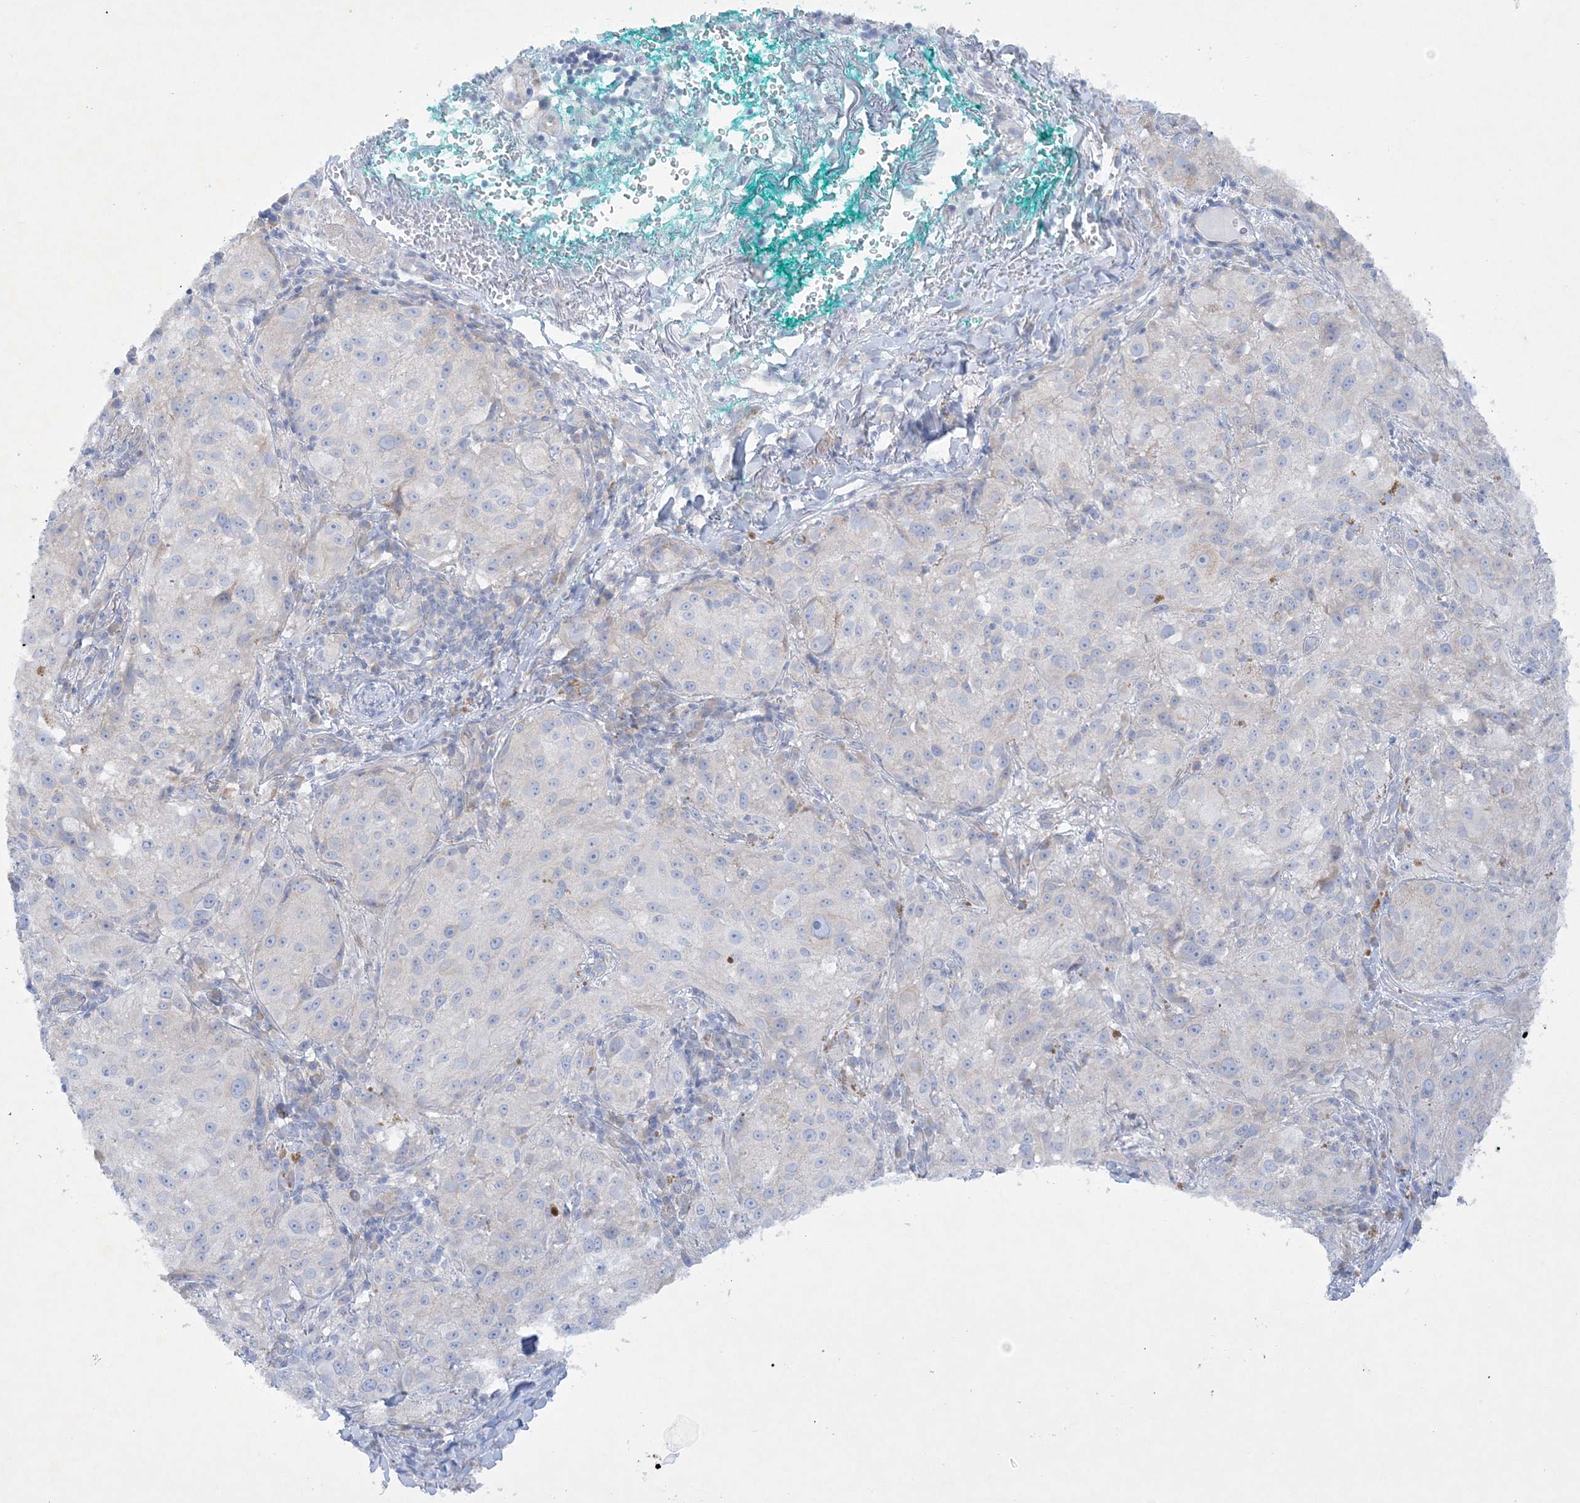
{"staining": {"intensity": "negative", "quantity": "none", "location": "none"}, "tissue": "melanoma", "cell_type": "Tumor cells", "image_type": "cancer", "snomed": [{"axis": "morphology", "description": "Necrosis, NOS"}, {"axis": "morphology", "description": "Malignant melanoma, NOS"}, {"axis": "topography", "description": "Skin"}], "caption": "Immunohistochemistry micrograph of human melanoma stained for a protein (brown), which exhibits no expression in tumor cells.", "gene": "FARSB", "patient": {"sex": "female", "age": 87}}